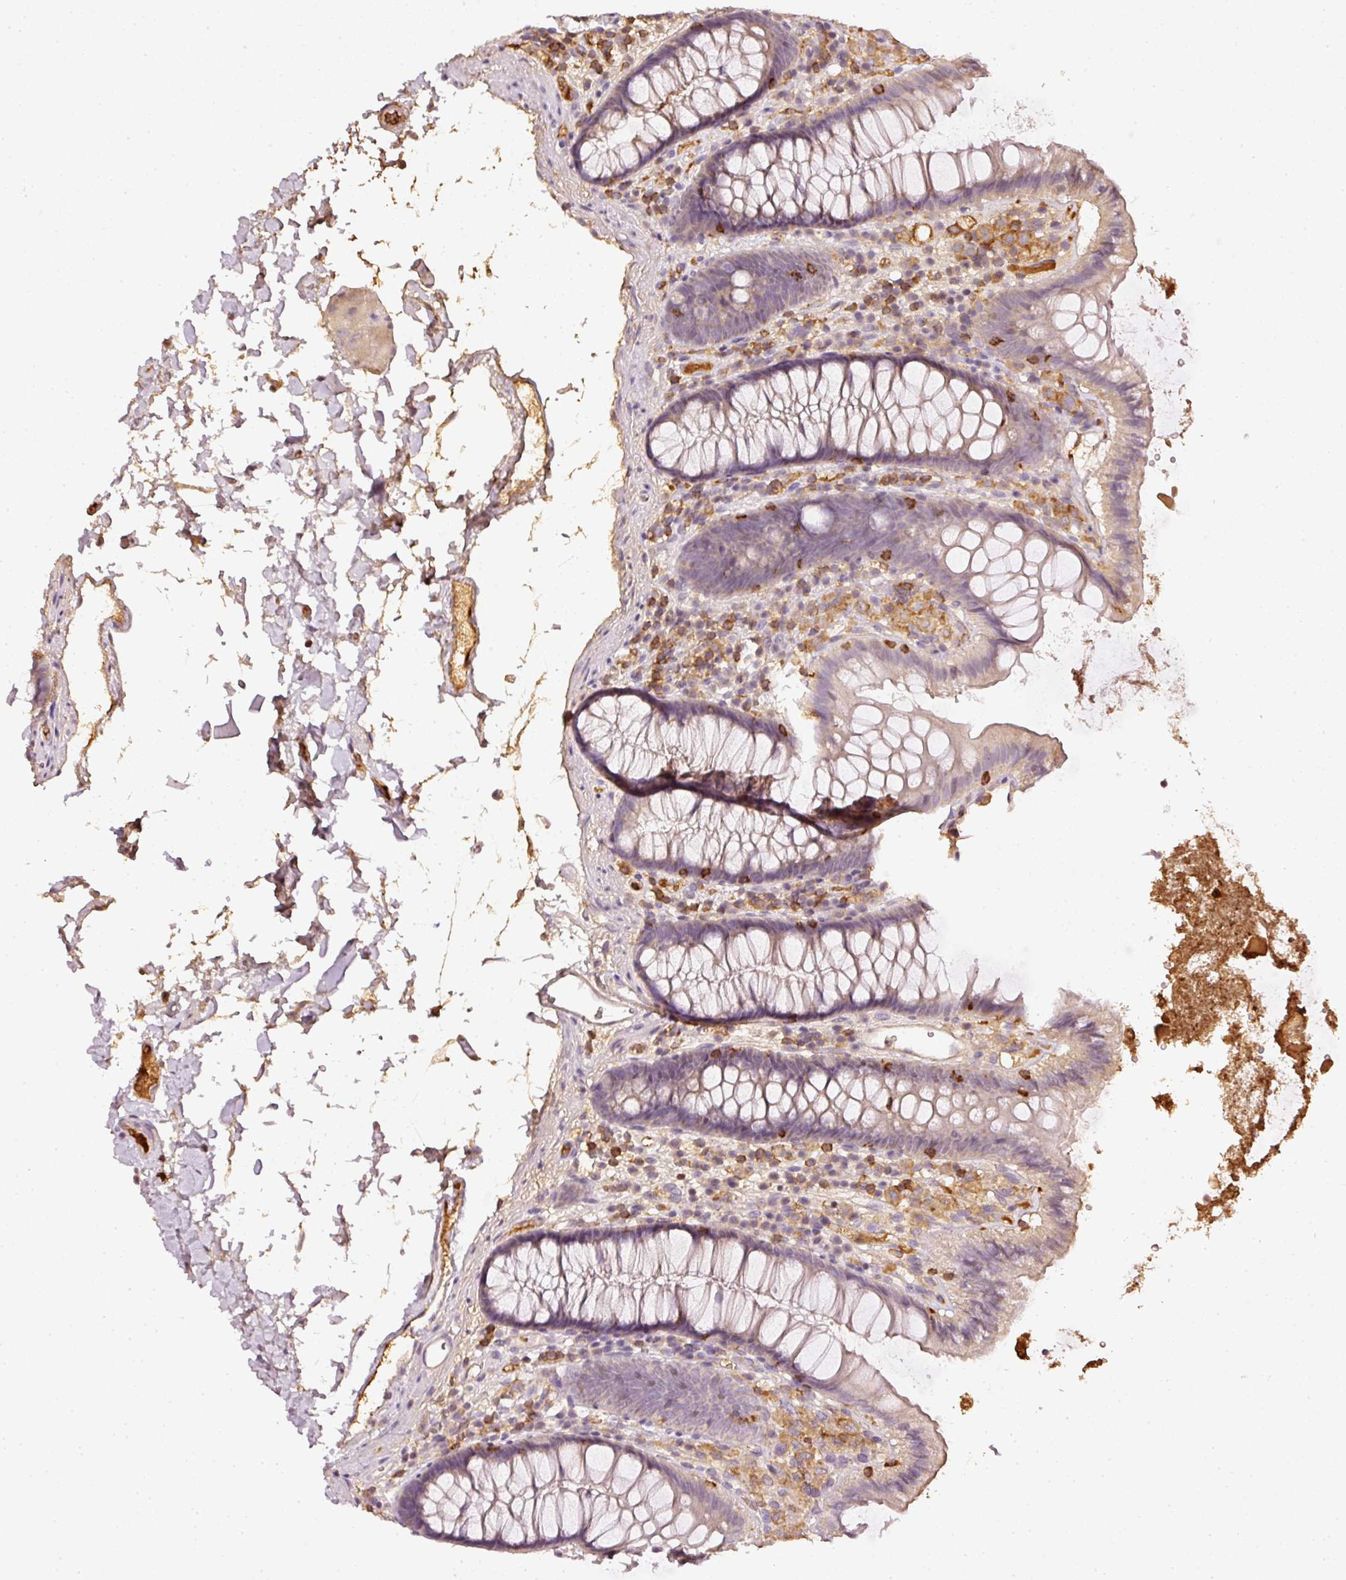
{"staining": {"intensity": "weak", "quantity": ">75%", "location": "cytoplasmic/membranous"}, "tissue": "colon", "cell_type": "Endothelial cells", "image_type": "normal", "snomed": [{"axis": "morphology", "description": "Normal tissue, NOS"}, {"axis": "topography", "description": "Colon"}], "caption": "Immunohistochemical staining of normal colon demonstrates >75% levels of weak cytoplasmic/membranous protein positivity in approximately >75% of endothelial cells. (DAB (3,3'-diaminobenzidine) = brown stain, brightfield microscopy at high magnification).", "gene": "EVL", "patient": {"sex": "male", "age": 84}}